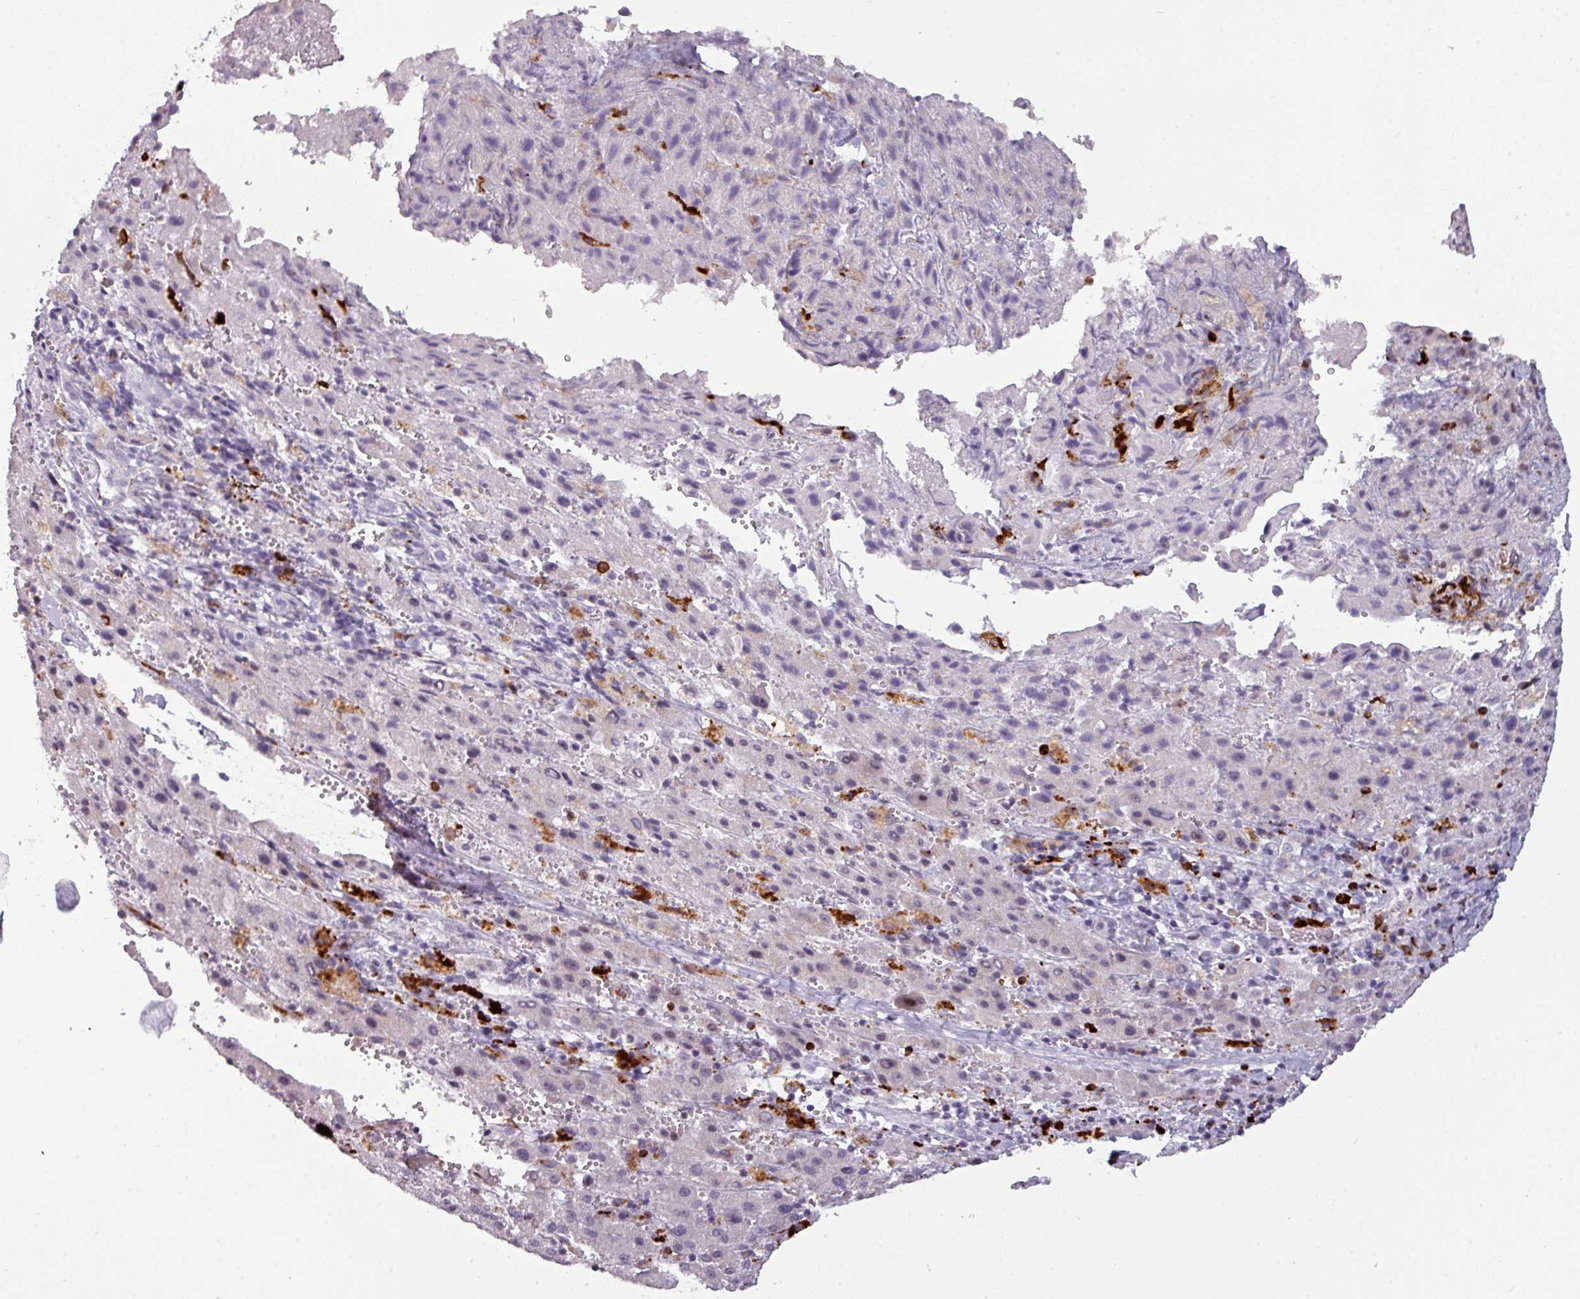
{"staining": {"intensity": "negative", "quantity": "none", "location": "none"}, "tissue": "liver cancer", "cell_type": "Tumor cells", "image_type": "cancer", "snomed": [{"axis": "morphology", "description": "Carcinoma, Hepatocellular, NOS"}, {"axis": "topography", "description": "Liver"}], "caption": "IHC of human hepatocellular carcinoma (liver) reveals no positivity in tumor cells.", "gene": "TMEFF1", "patient": {"sex": "female", "age": 58}}